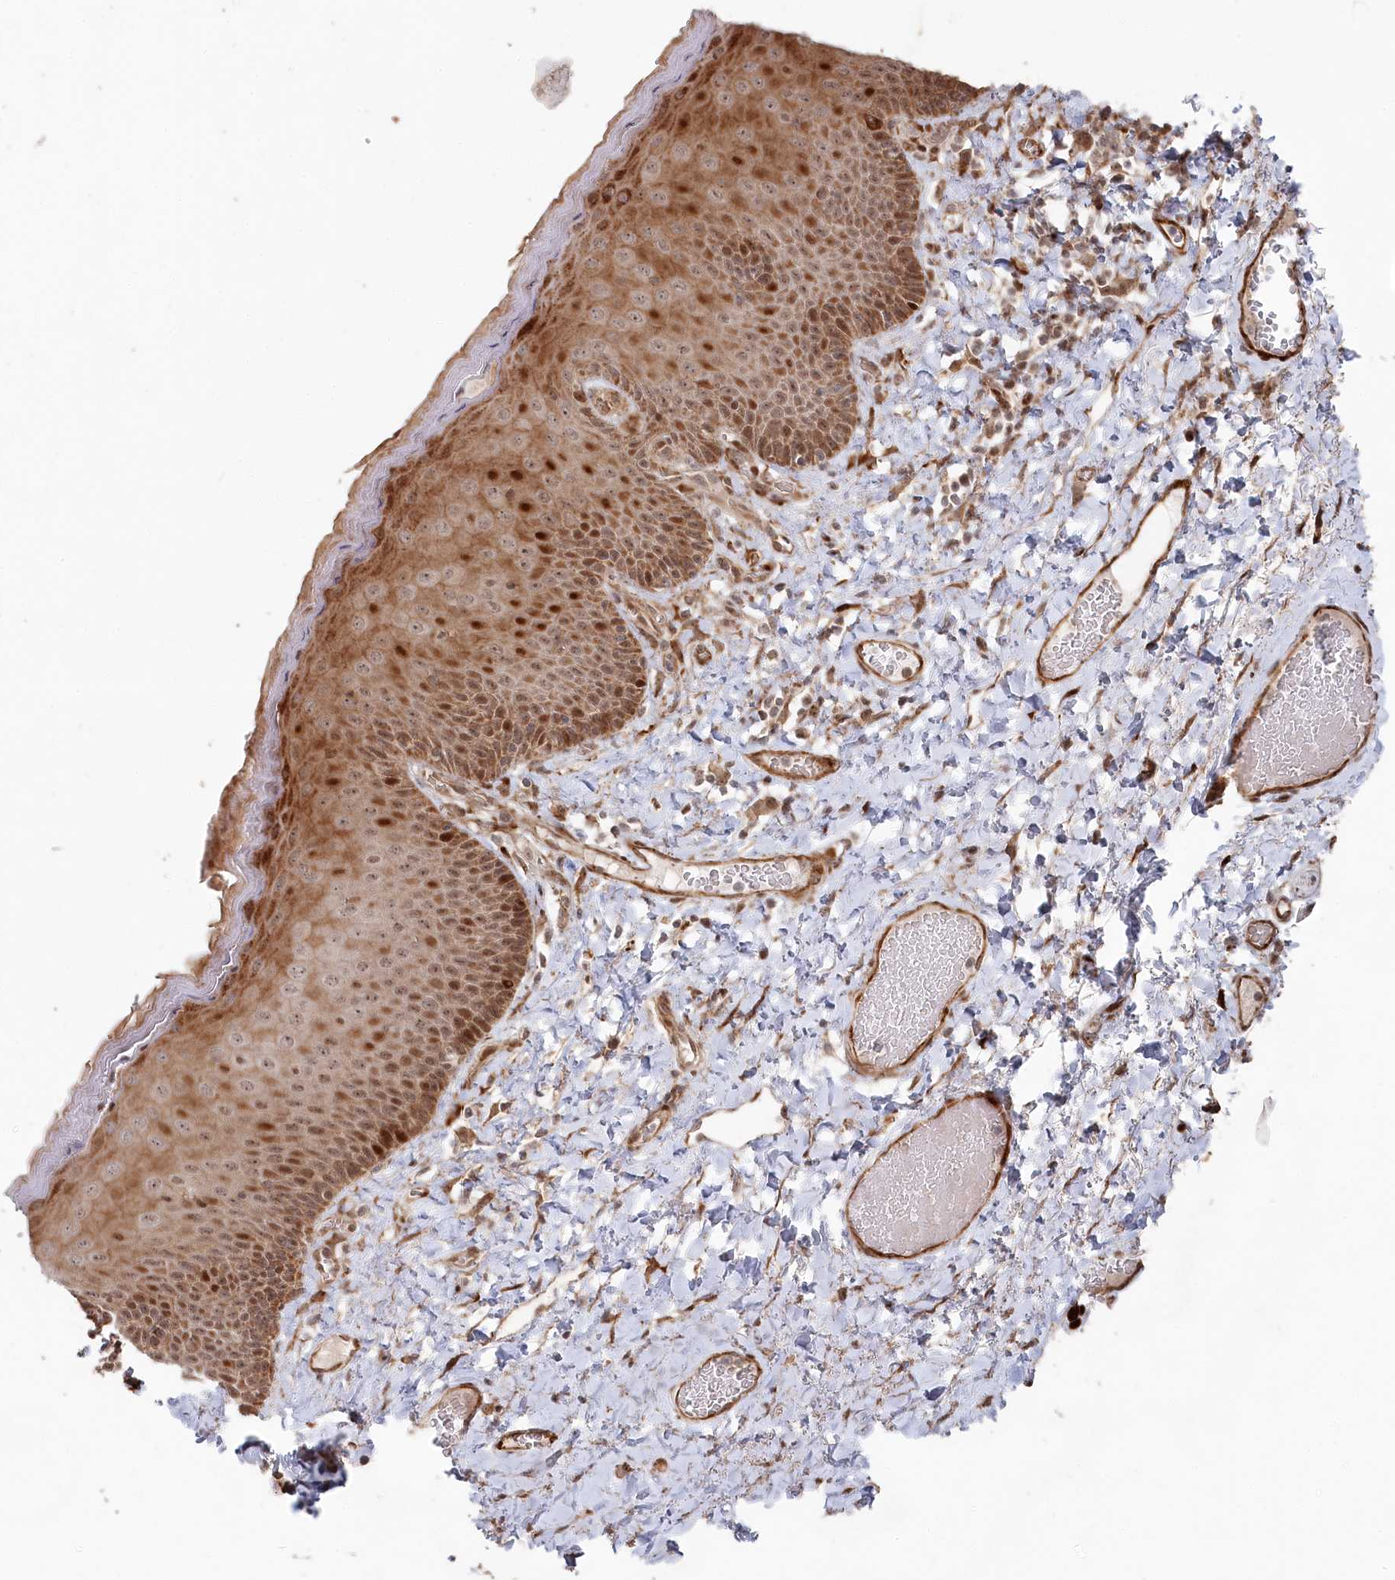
{"staining": {"intensity": "strong", "quantity": "25%-75%", "location": "cytoplasmic/membranous,nuclear"}, "tissue": "skin", "cell_type": "Epidermal cells", "image_type": "normal", "snomed": [{"axis": "morphology", "description": "Normal tissue, NOS"}, {"axis": "topography", "description": "Anal"}], "caption": "Immunohistochemistry (IHC) (DAB (3,3'-diaminobenzidine)) staining of unremarkable human skin demonstrates strong cytoplasmic/membranous,nuclear protein expression in about 25%-75% of epidermal cells.", "gene": "POLR3A", "patient": {"sex": "male", "age": 69}}